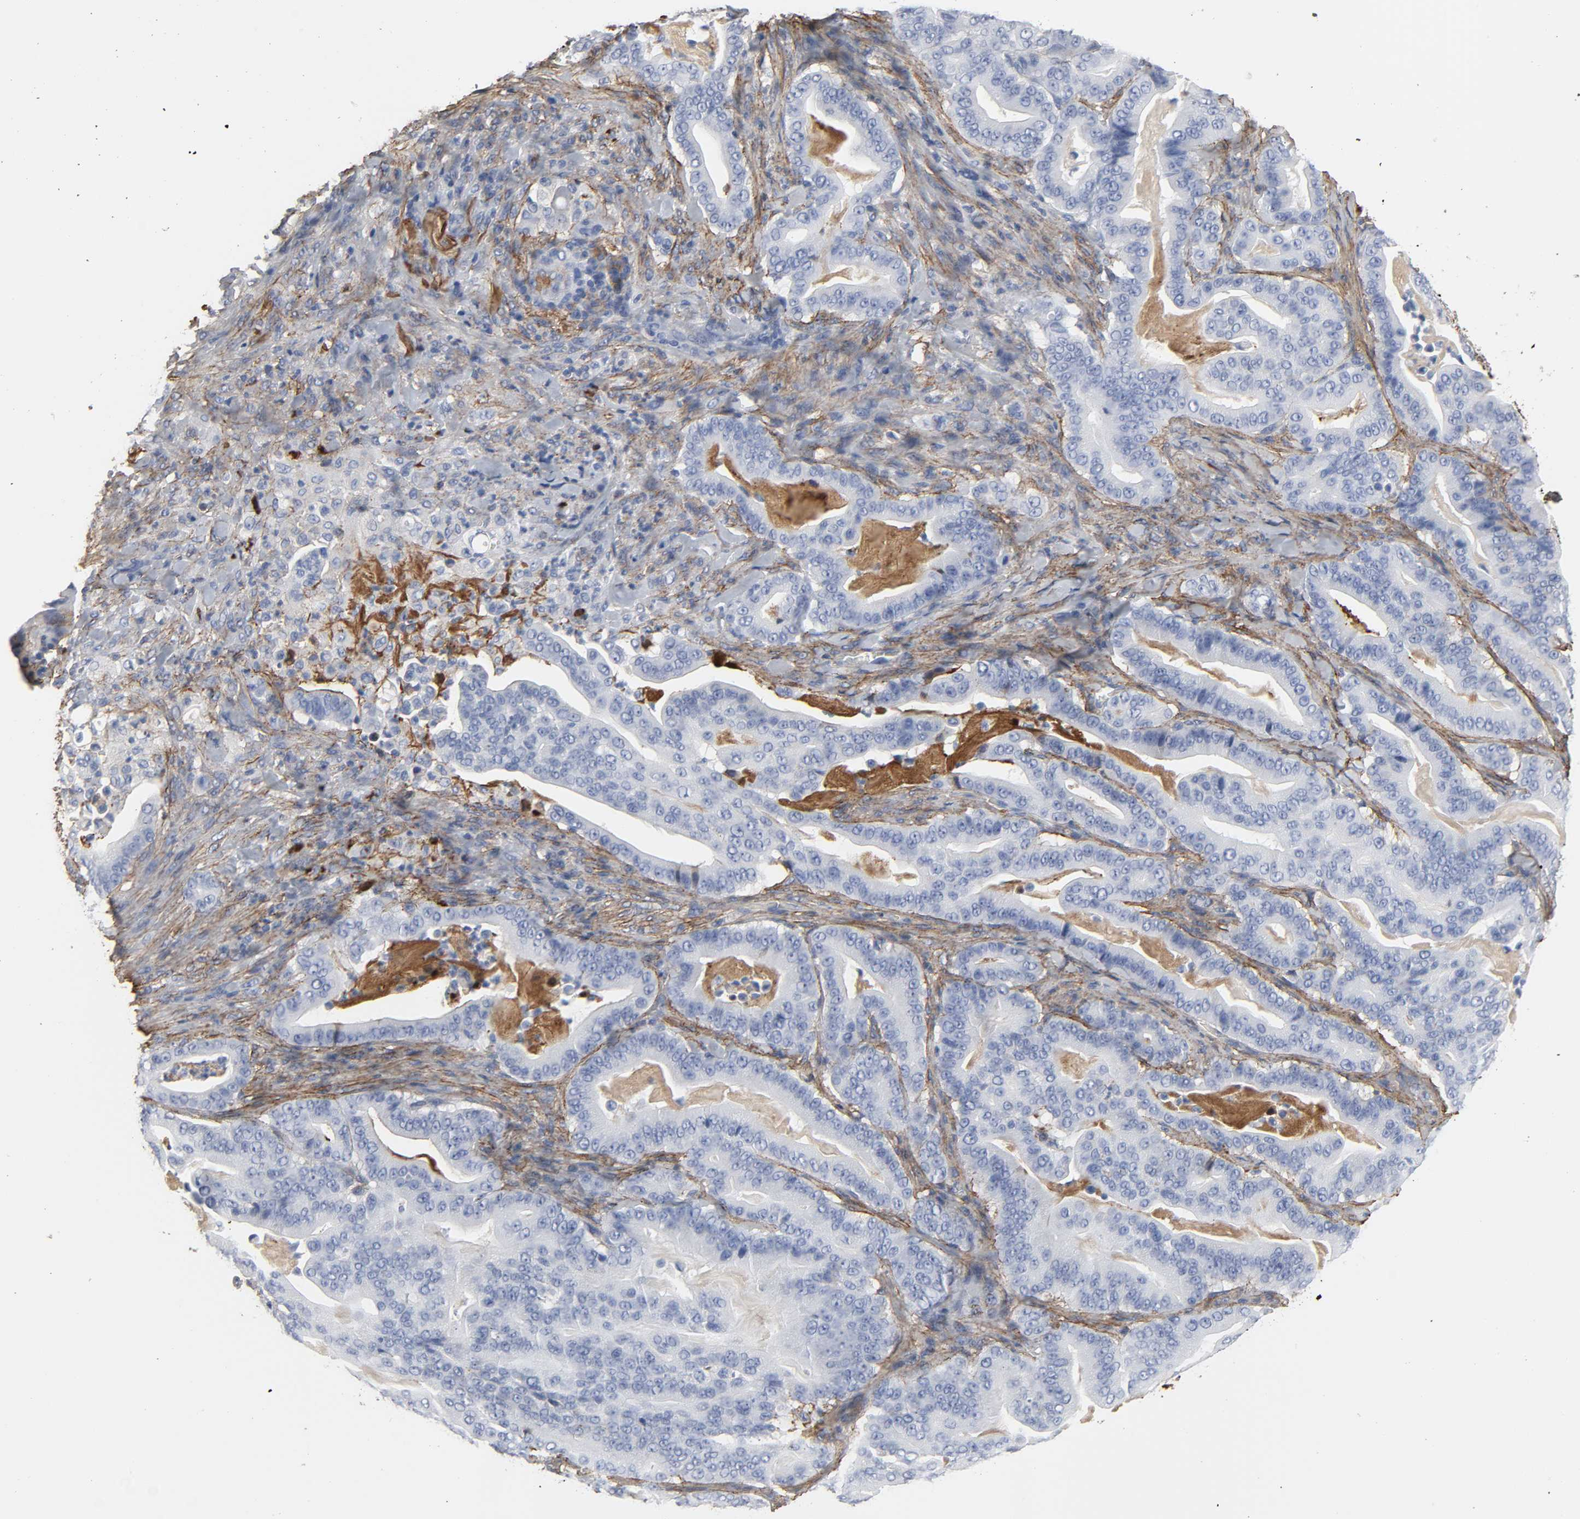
{"staining": {"intensity": "negative", "quantity": "none", "location": "none"}, "tissue": "pancreatic cancer", "cell_type": "Tumor cells", "image_type": "cancer", "snomed": [{"axis": "morphology", "description": "Adenocarcinoma, NOS"}, {"axis": "topography", "description": "Pancreas"}], "caption": "Histopathology image shows no significant protein staining in tumor cells of pancreatic cancer.", "gene": "FBLN1", "patient": {"sex": "male", "age": 63}}